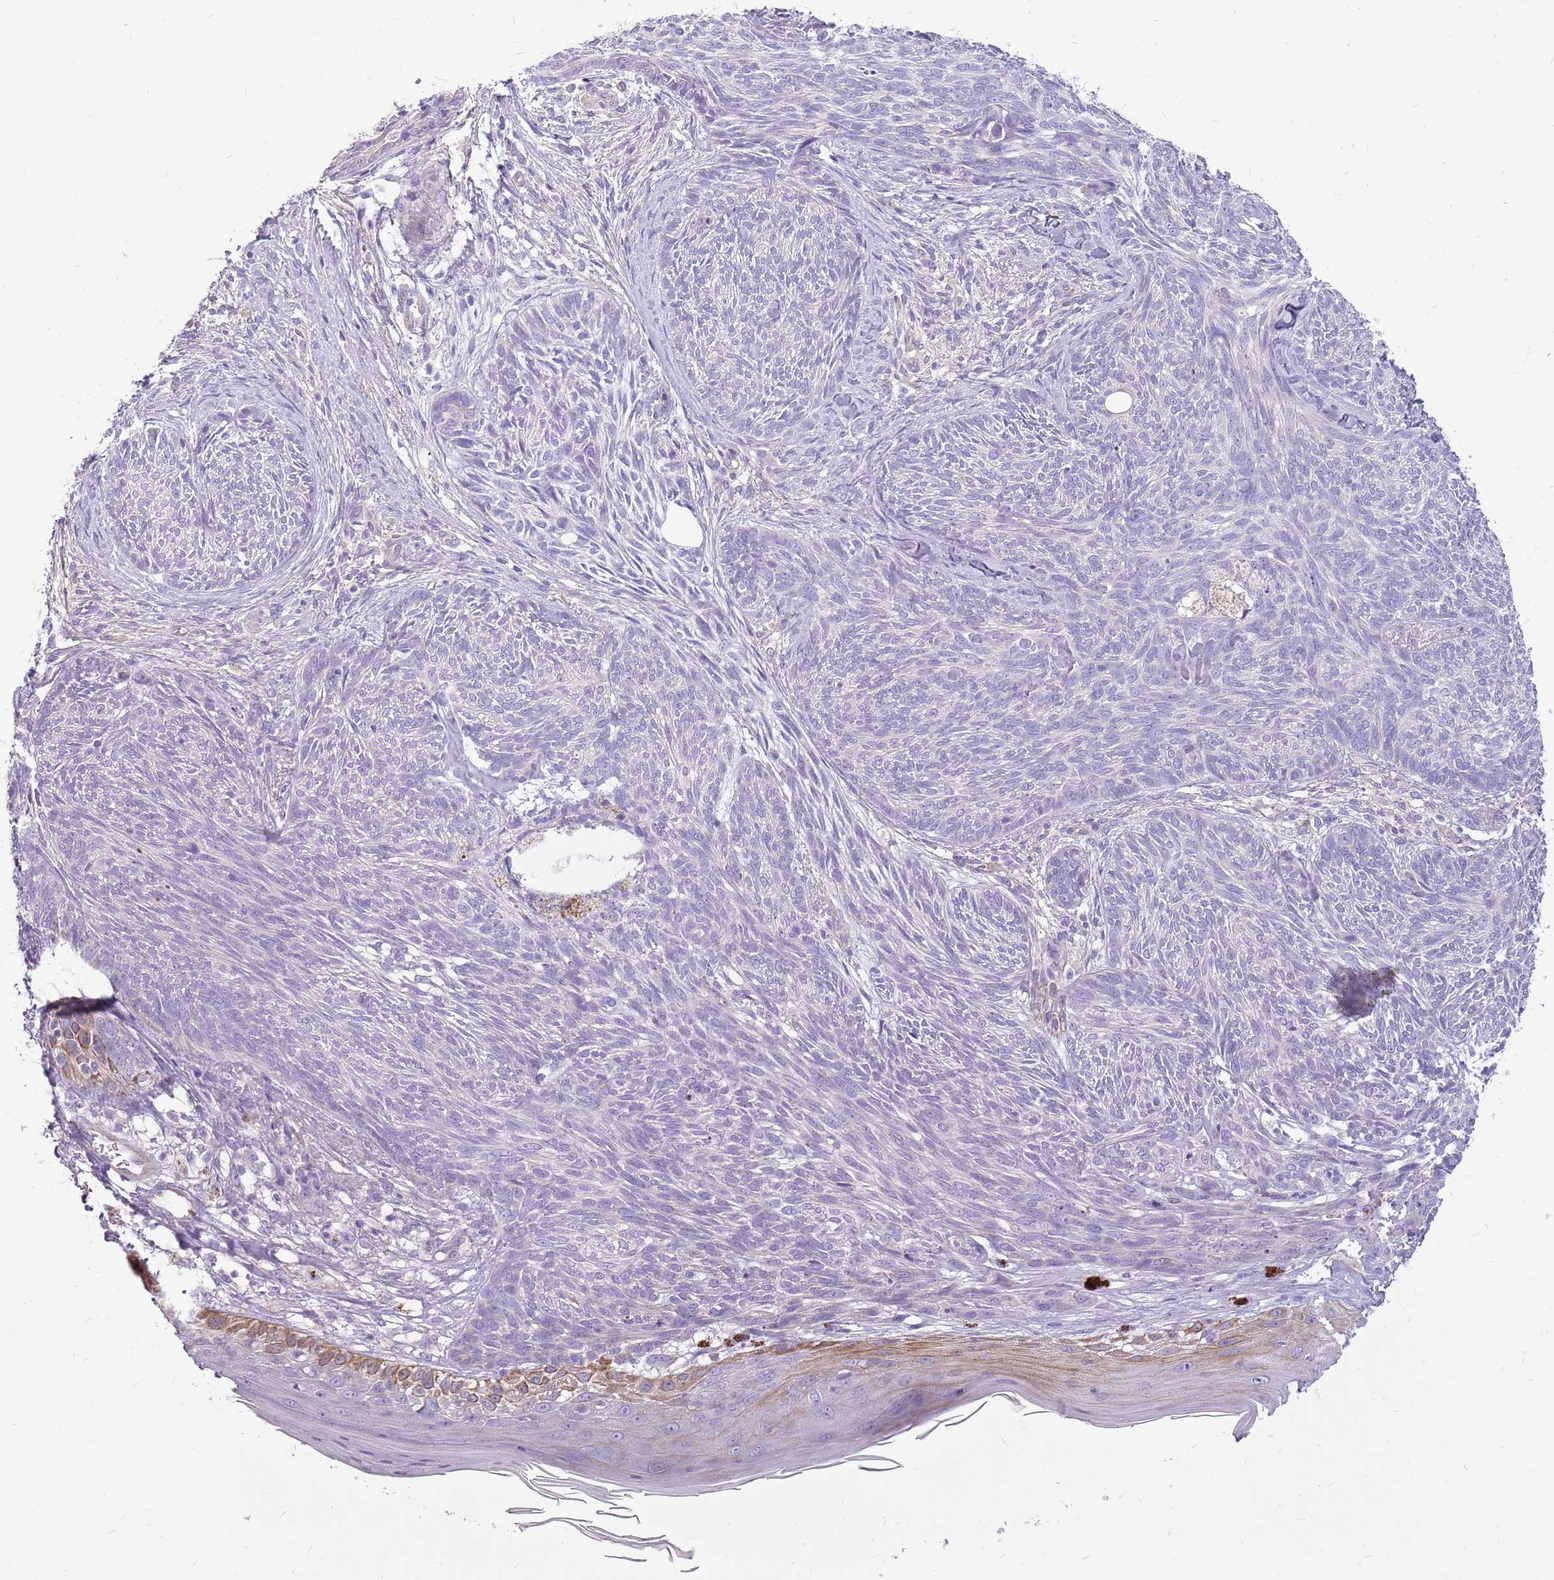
{"staining": {"intensity": "negative", "quantity": "none", "location": "none"}, "tissue": "skin cancer", "cell_type": "Tumor cells", "image_type": "cancer", "snomed": [{"axis": "morphology", "description": "Basal cell carcinoma"}, {"axis": "topography", "description": "Skin"}], "caption": "A high-resolution photomicrograph shows immunohistochemistry (IHC) staining of skin cancer (basal cell carcinoma), which demonstrates no significant positivity in tumor cells.", "gene": "NTN4", "patient": {"sex": "male", "age": 73}}